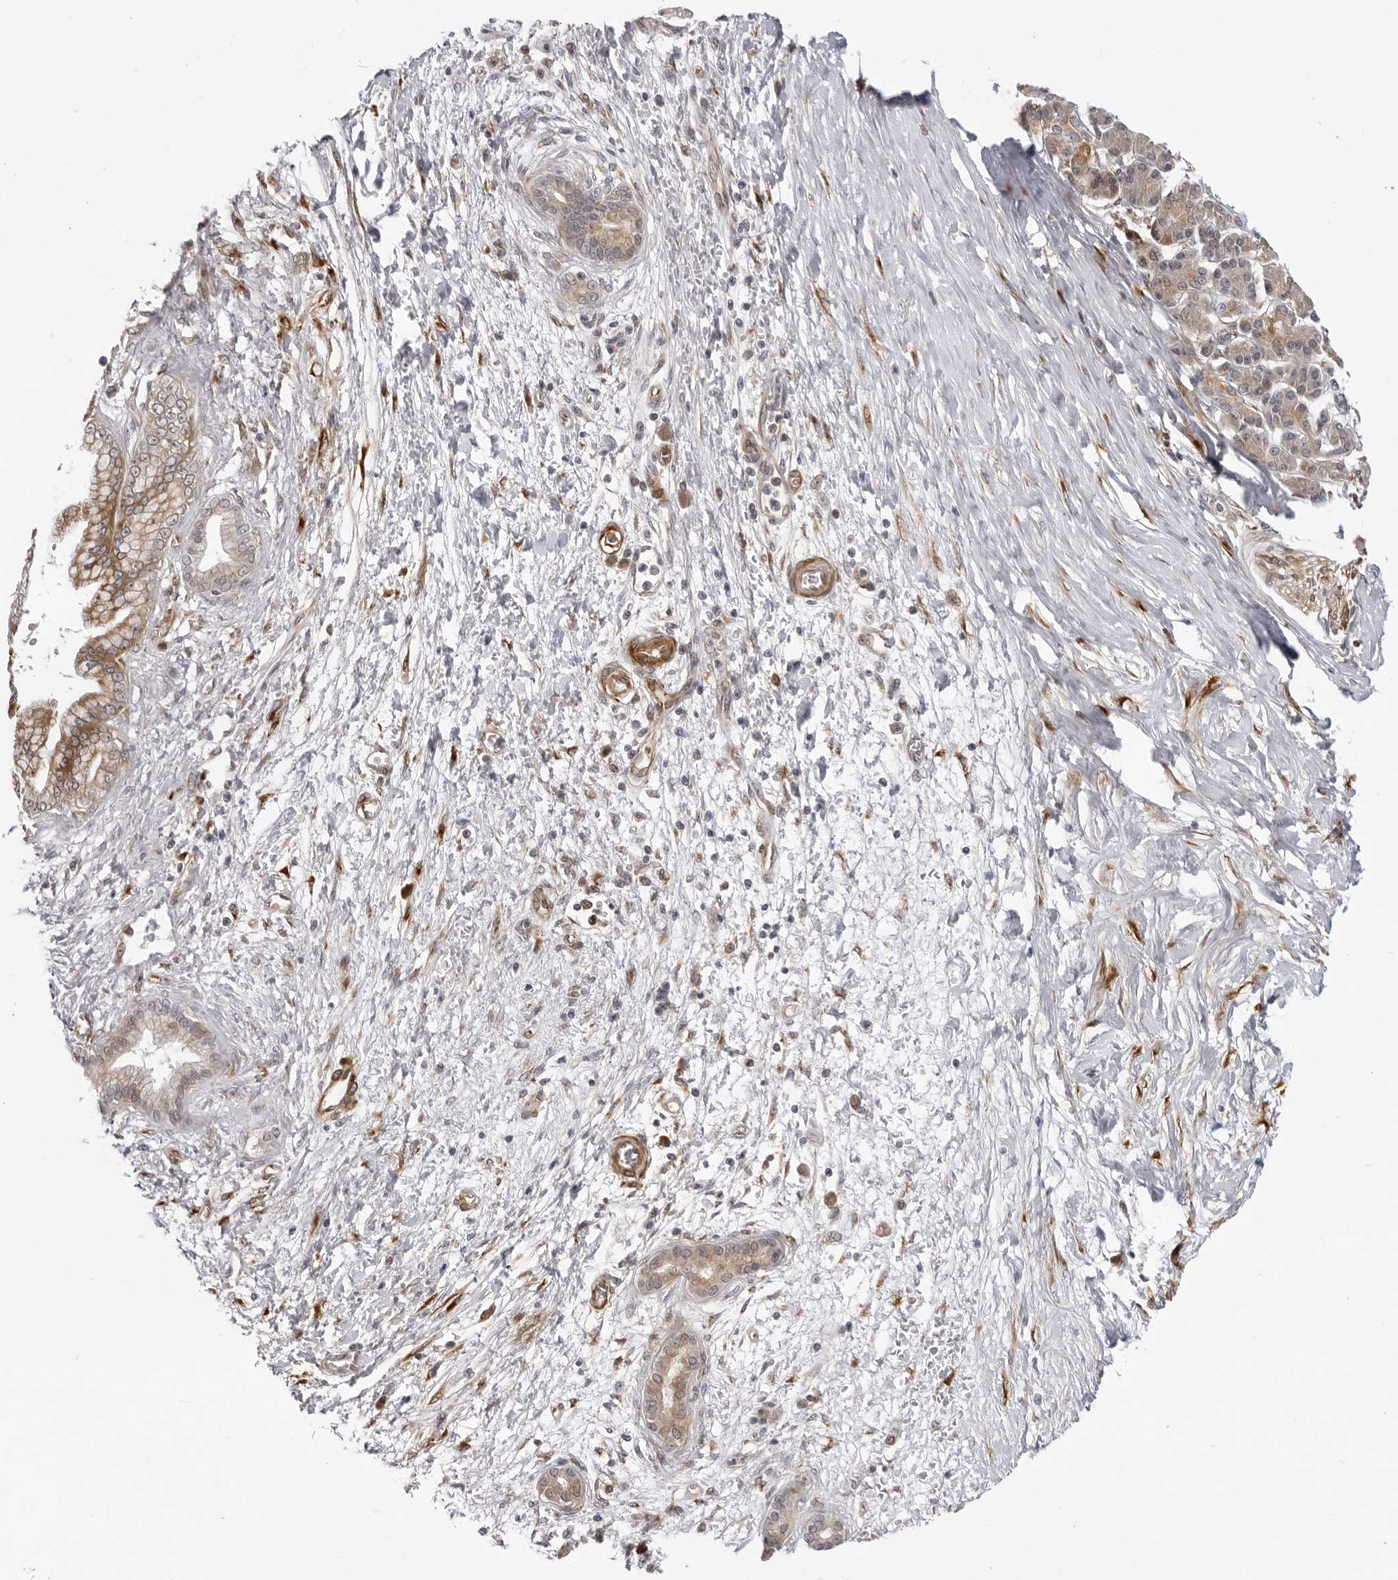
{"staining": {"intensity": "moderate", "quantity": ">75%", "location": "cytoplasmic/membranous"}, "tissue": "pancreatic cancer", "cell_type": "Tumor cells", "image_type": "cancer", "snomed": [{"axis": "morphology", "description": "Adenocarcinoma, NOS"}, {"axis": "topography", "description": "Pancreas"}], "caption": "A photomicrograph of human pancreatic cancer stained for a protein exhibits moderate cytoplasmic/membranous brown staining in tumor cells.", "gene": "SRGAP2", "patient": {"sex": "male", "age": 59}}